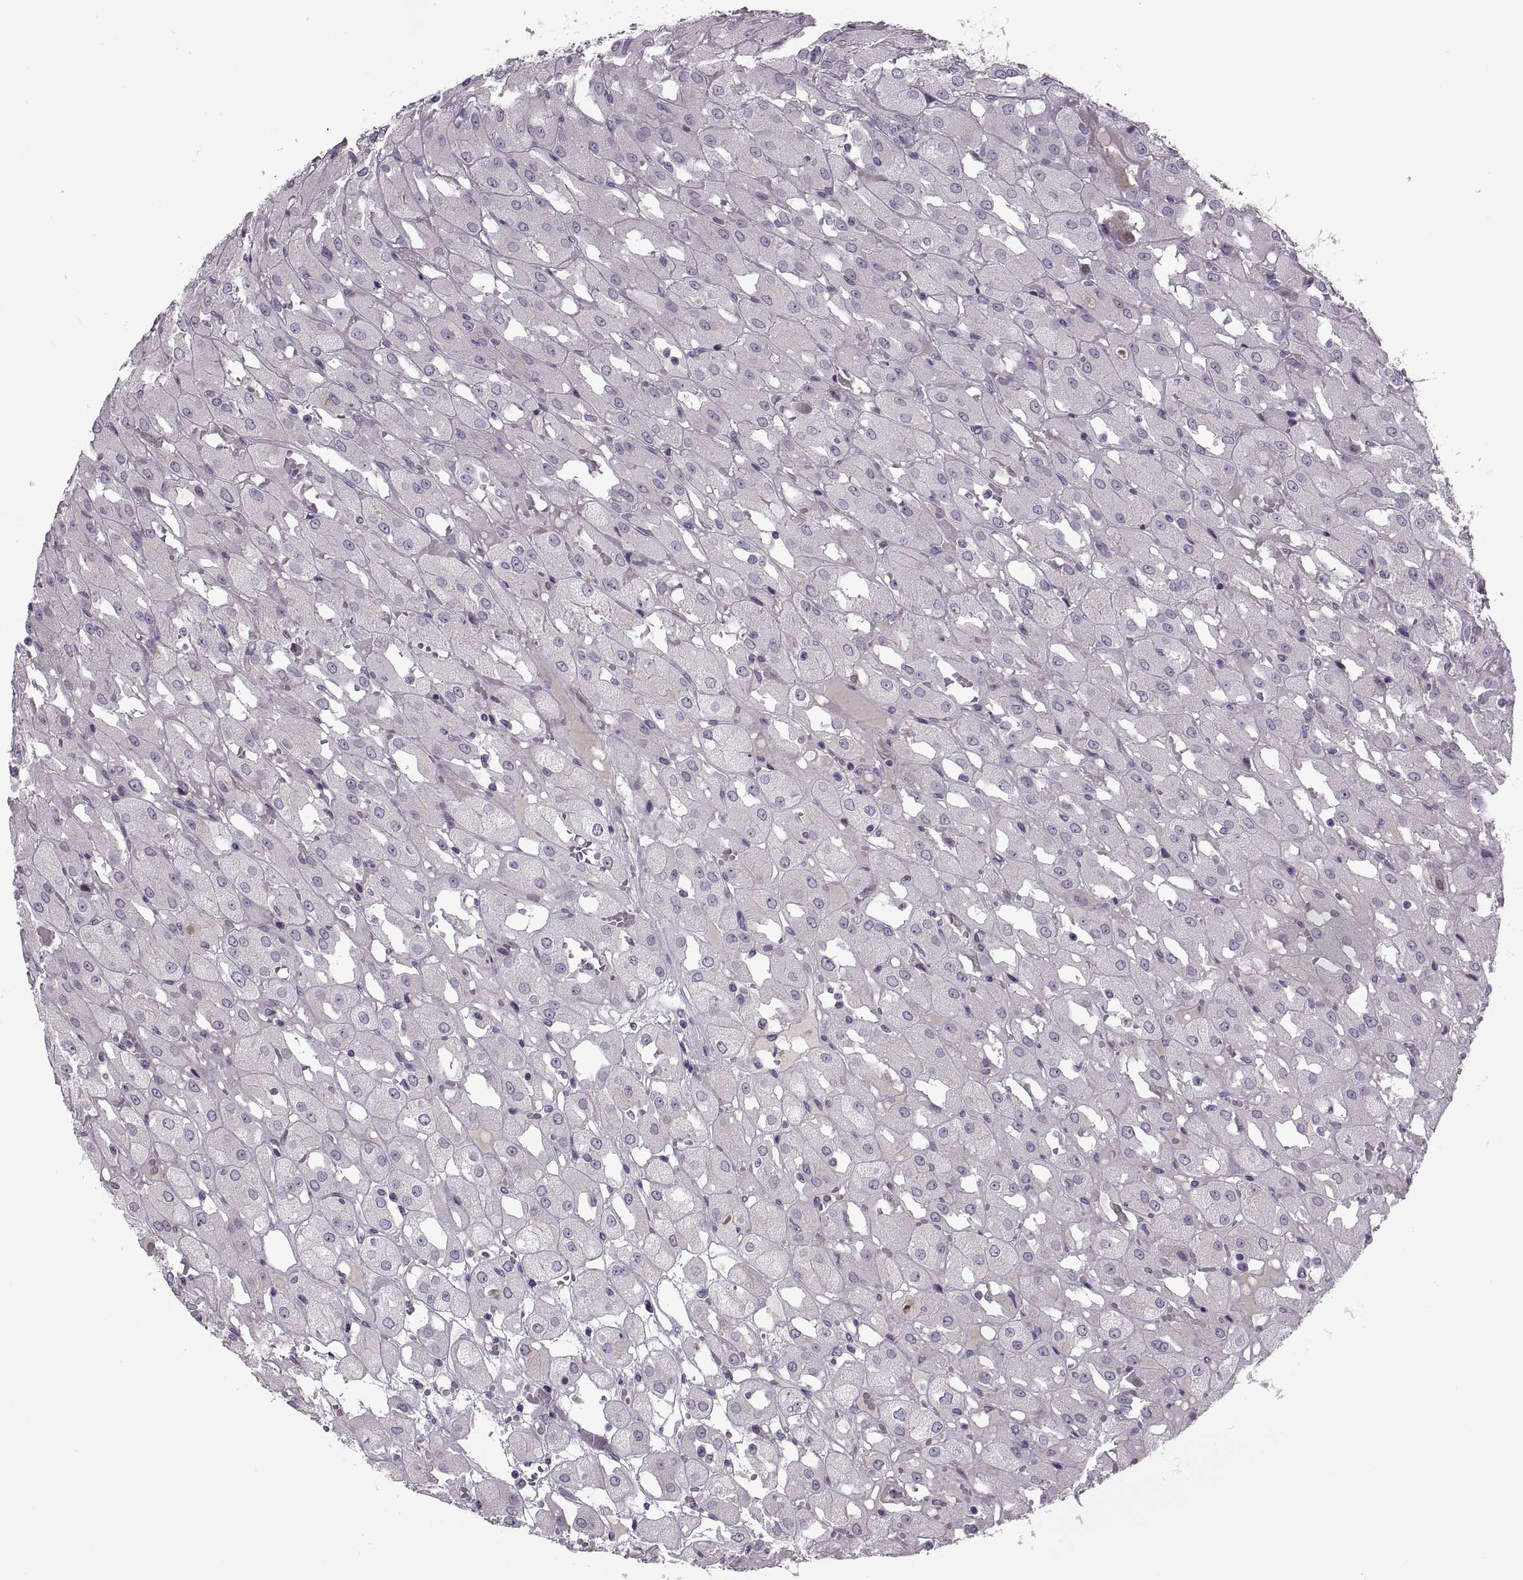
{"staining": {"intensity": "negative", "quantity": "none", "location": "none"}, "tissue": "renal cancer", "cell_type": "Tumor cells", "image_type": "cancer", "snomed": [{"axis": "morphology", "description": "Adenocarcinoma, NOS"}, {"axis": "topography", "description": "Kidney"}], "caption": "IHC micrograph of neoplastic tissue: adenocarcinoma (renal) stained with DAB demonstrates no significant protein positivity in tumor cells.", "gene": "RSPH6A", "patient": {"sex": "male", "age": 72}}